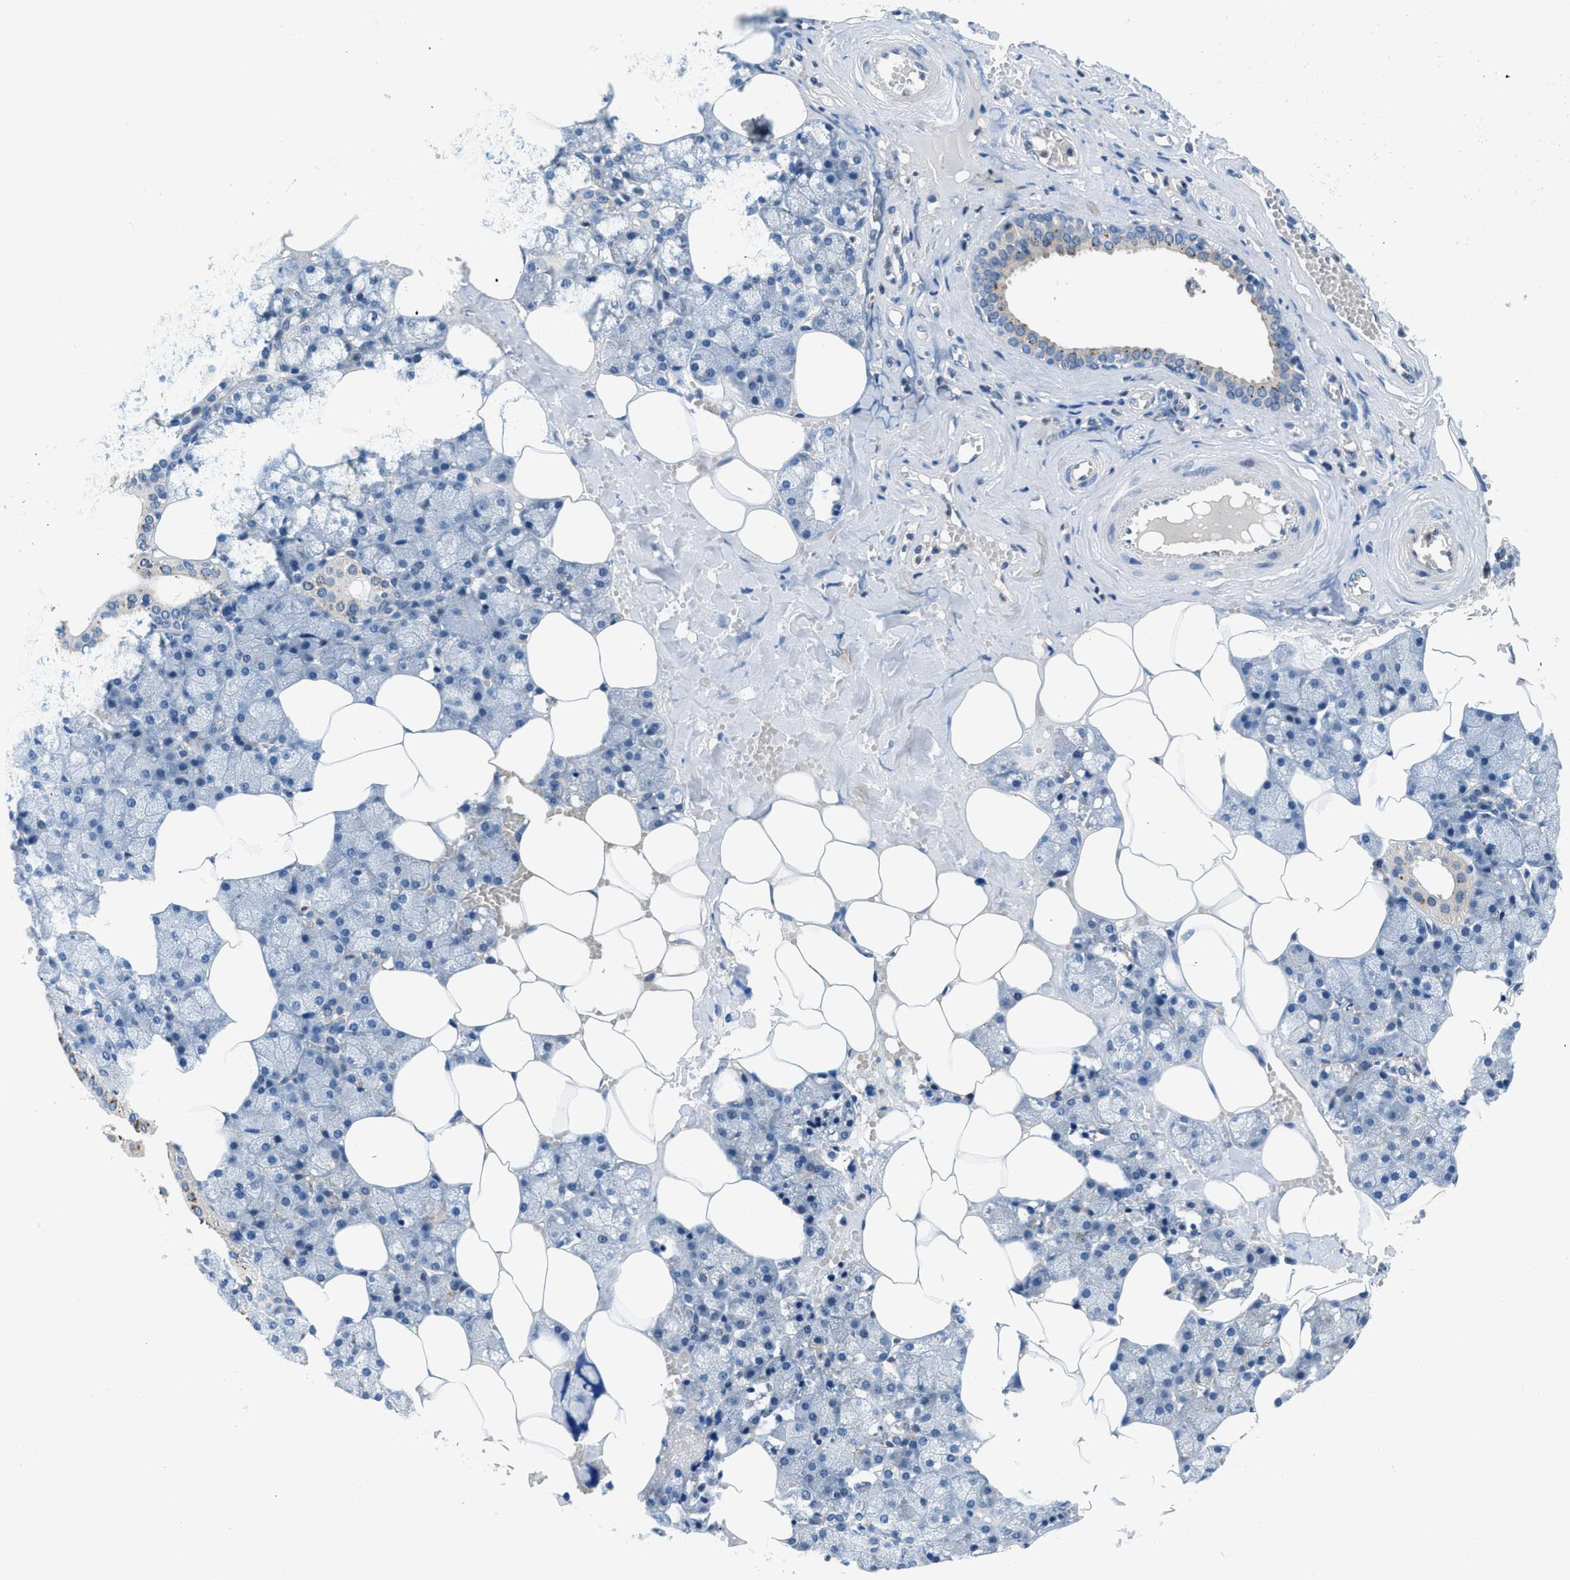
{"staining": {"intensity": "moderate", "quantity": "<25%", "location": "cytoplasmic/membranous"}, "tissue": "salivary gland", "cell_type": "Glandular cells", "image_type": "normal", "snomed": [{"axis": "morphology", "description": "Normal tissue, NOS"}, {"axis": "topography", "description": "Salivary gland"}], "caption": "A low amount of moderate cytoplasmic/membranous staining is appreciated in approximately <25% of glandular cells in normal salivary gland.", "gene": "ADGRE3", "patient": {"sex": "male", "age": 62}}